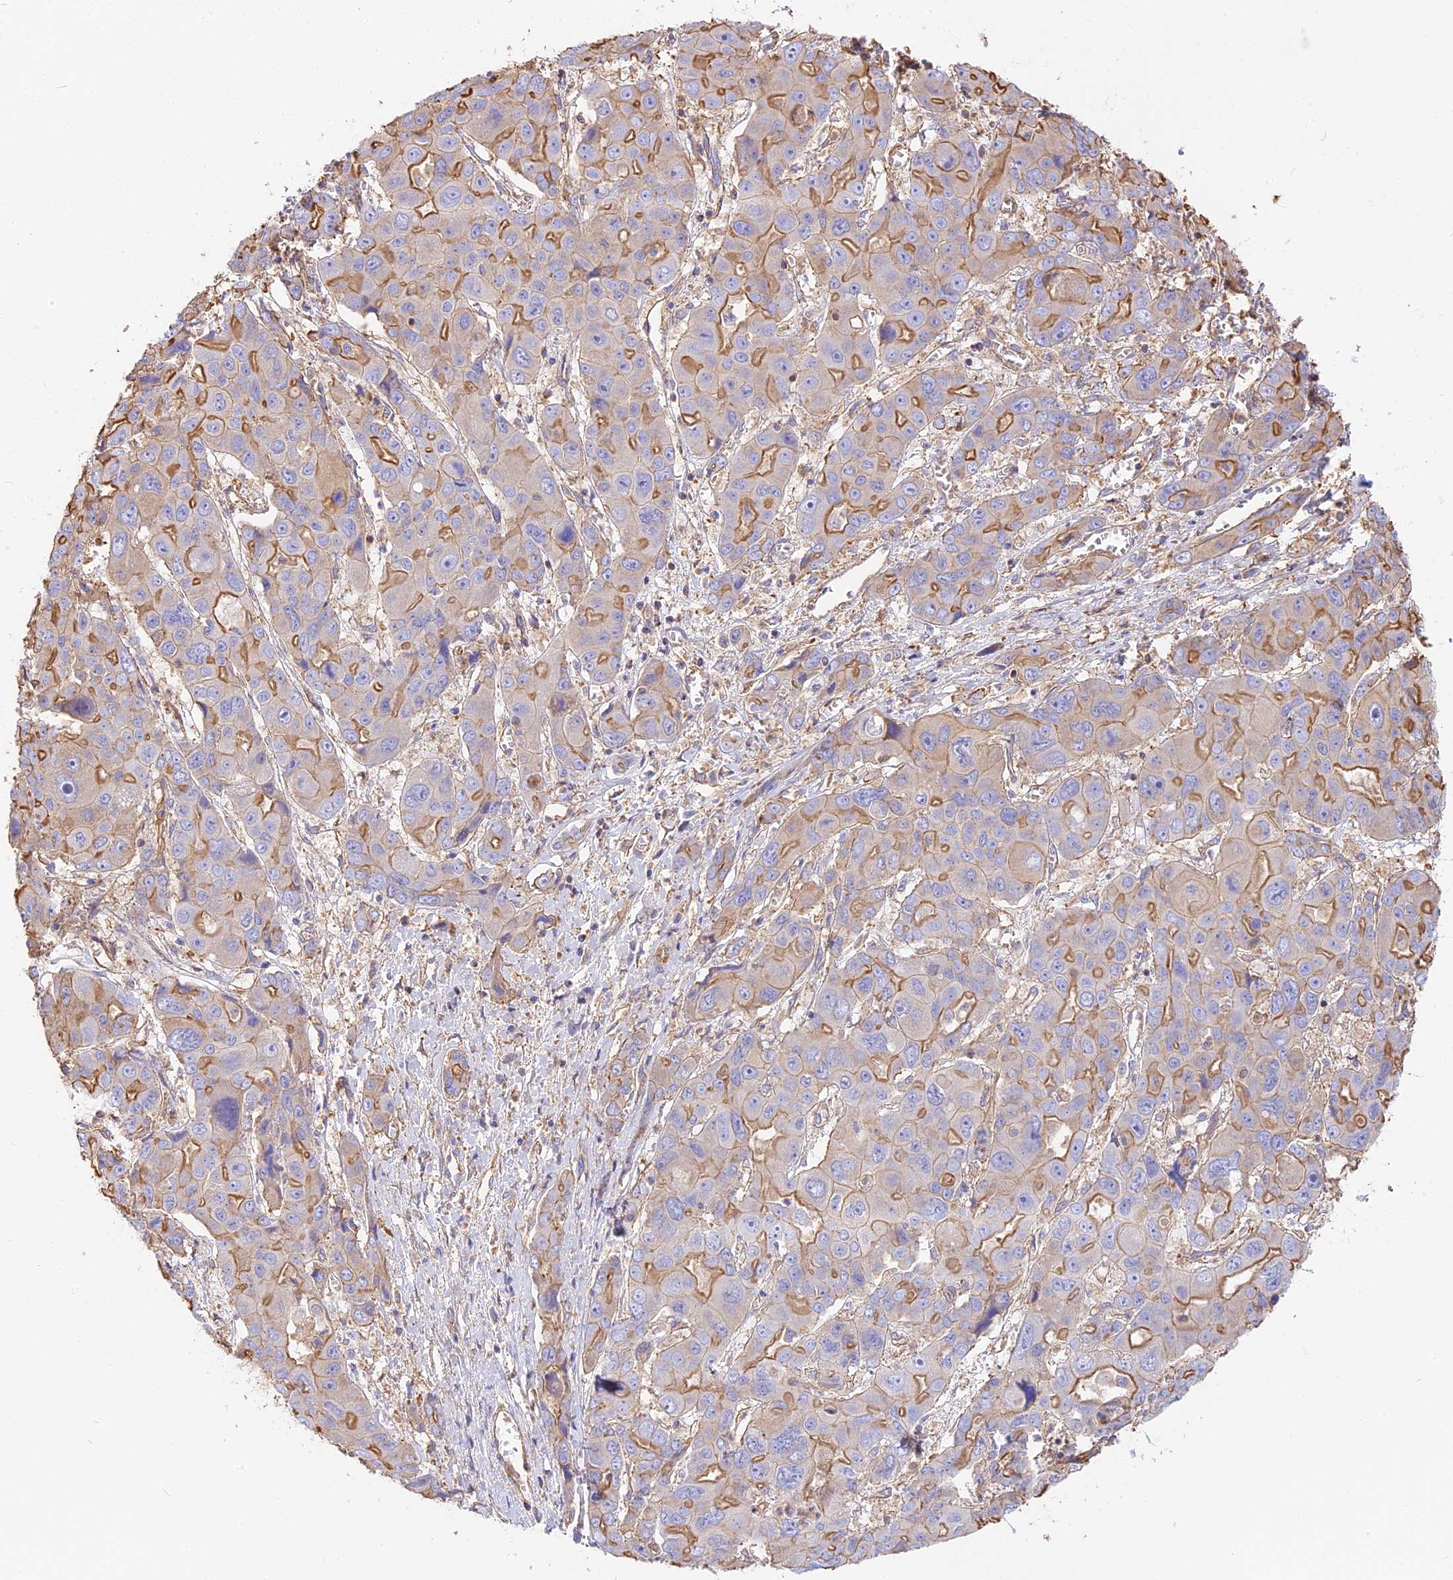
{"staining": {"intensity": "moderate", "quantity": "<25%", "location": "cytoplasmic/membranous"}, "tissue": "liver cancer", "cell_type": "Tumor cells", "image_type": "cancer", "snomed": [{"axis": "morphology", "description": "Cholangiocarcinoma"}, {"axis": "topography", "description": "Liver"}], "caption": "This is an image of immunohistochemistry (IHC) staining of liver cancer, which shows moderate staining in the cytoplasmic/membranous of tumor cells.", "gene": "VPS18", "patient": {"sex": "male", "age": 67}}